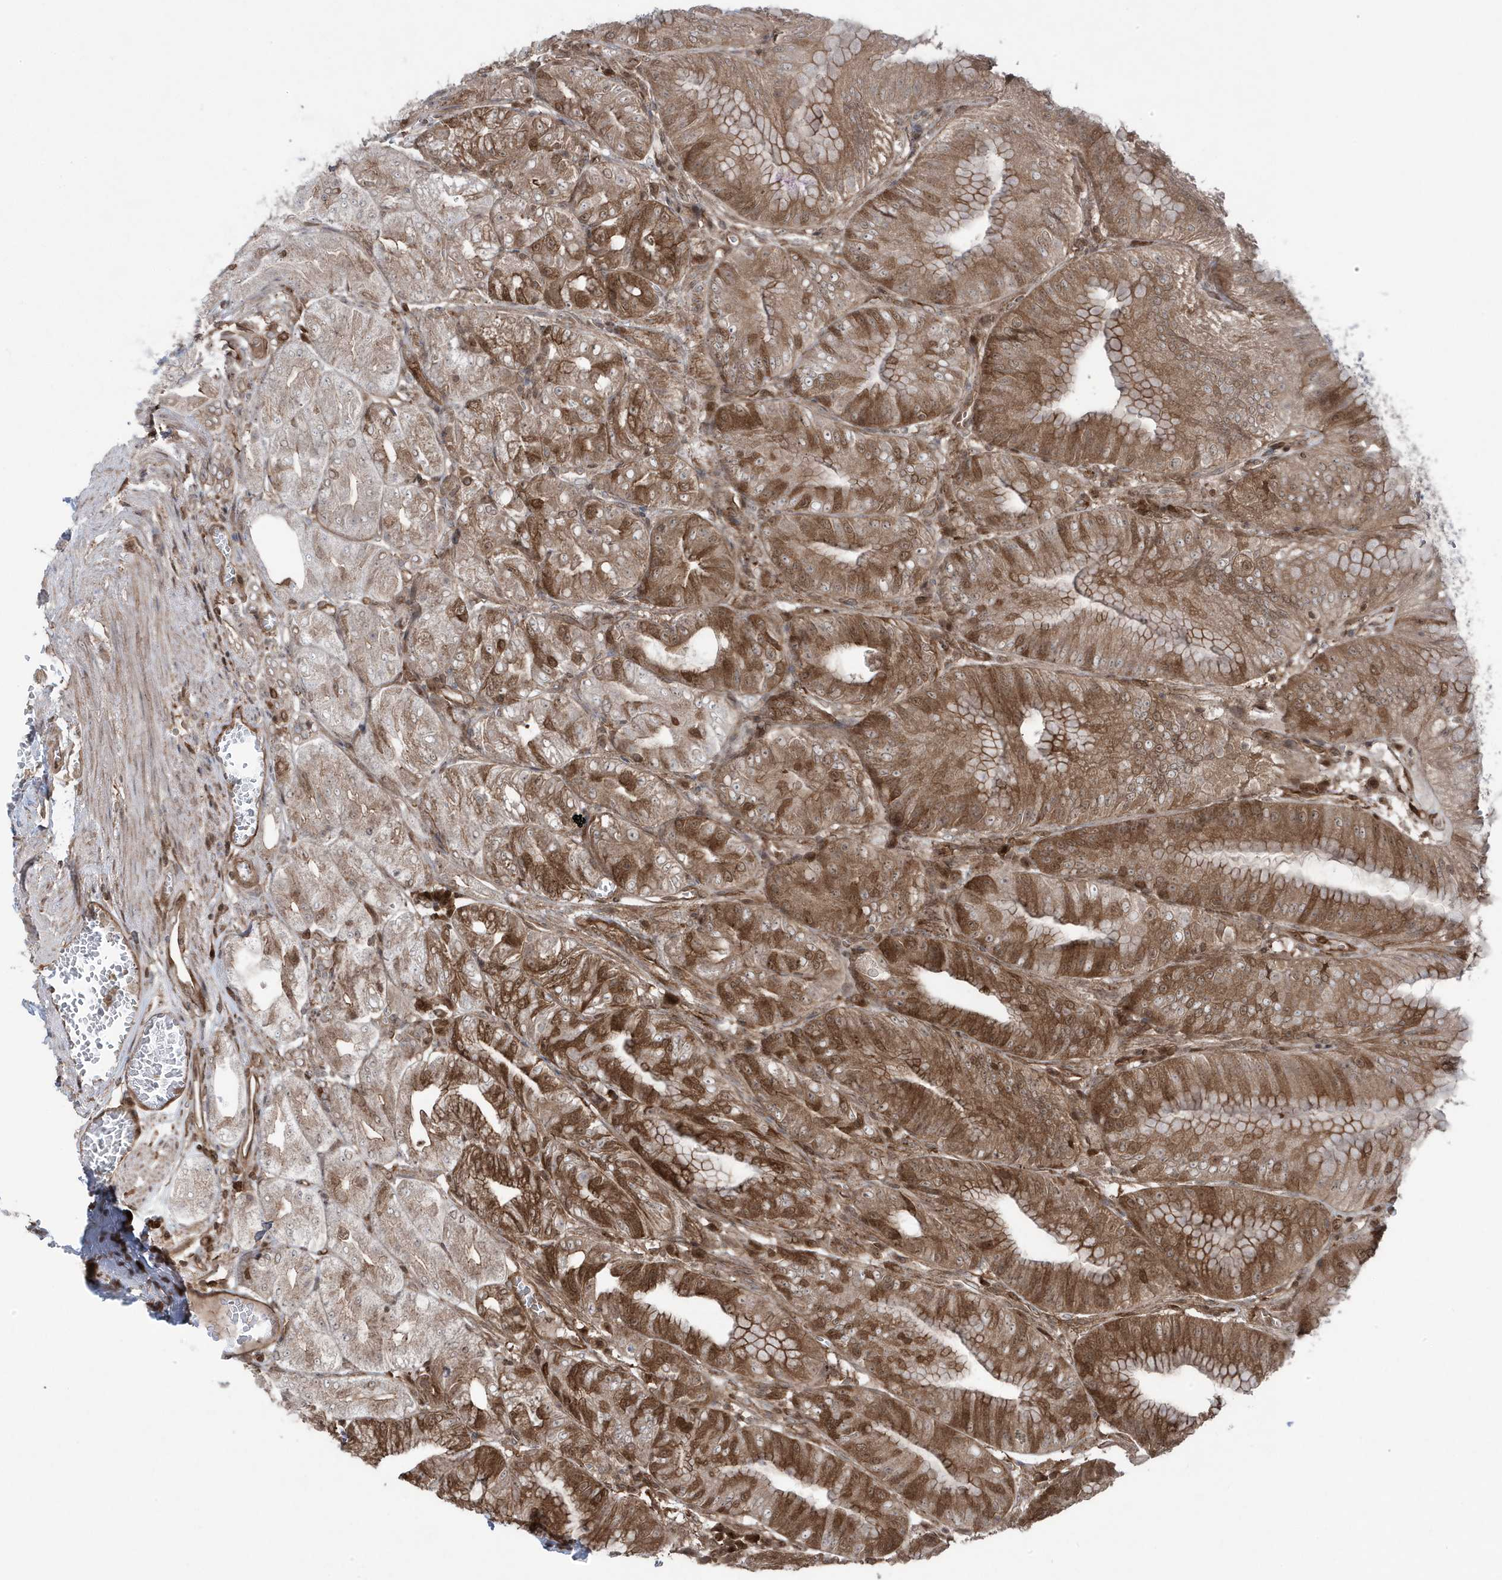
{"staining": {"intensity": "moderate", "quantity": ">75%", "location": "cytoplasmic/membranous"}, "tissue": "stomach", "cell_type": "Glandular cells", "image_type": "normal", "snomed": [{"axis": "morphology", "description": "Normal tissue, NOS"}, {"axis": "topography", "description": "Stomach, lower"}], "caption": "This photomicrograph demonstrates unremarkable stomach stained with immunohistochemistry to label a protein in brown. The cytoplasmic/membranous of glandular cells show moderate positivity for the protein. Nuclei are counter-stained blue.", "gene": "MAPK1IP1L", "patient": {"sex": "male", "age": 71}}